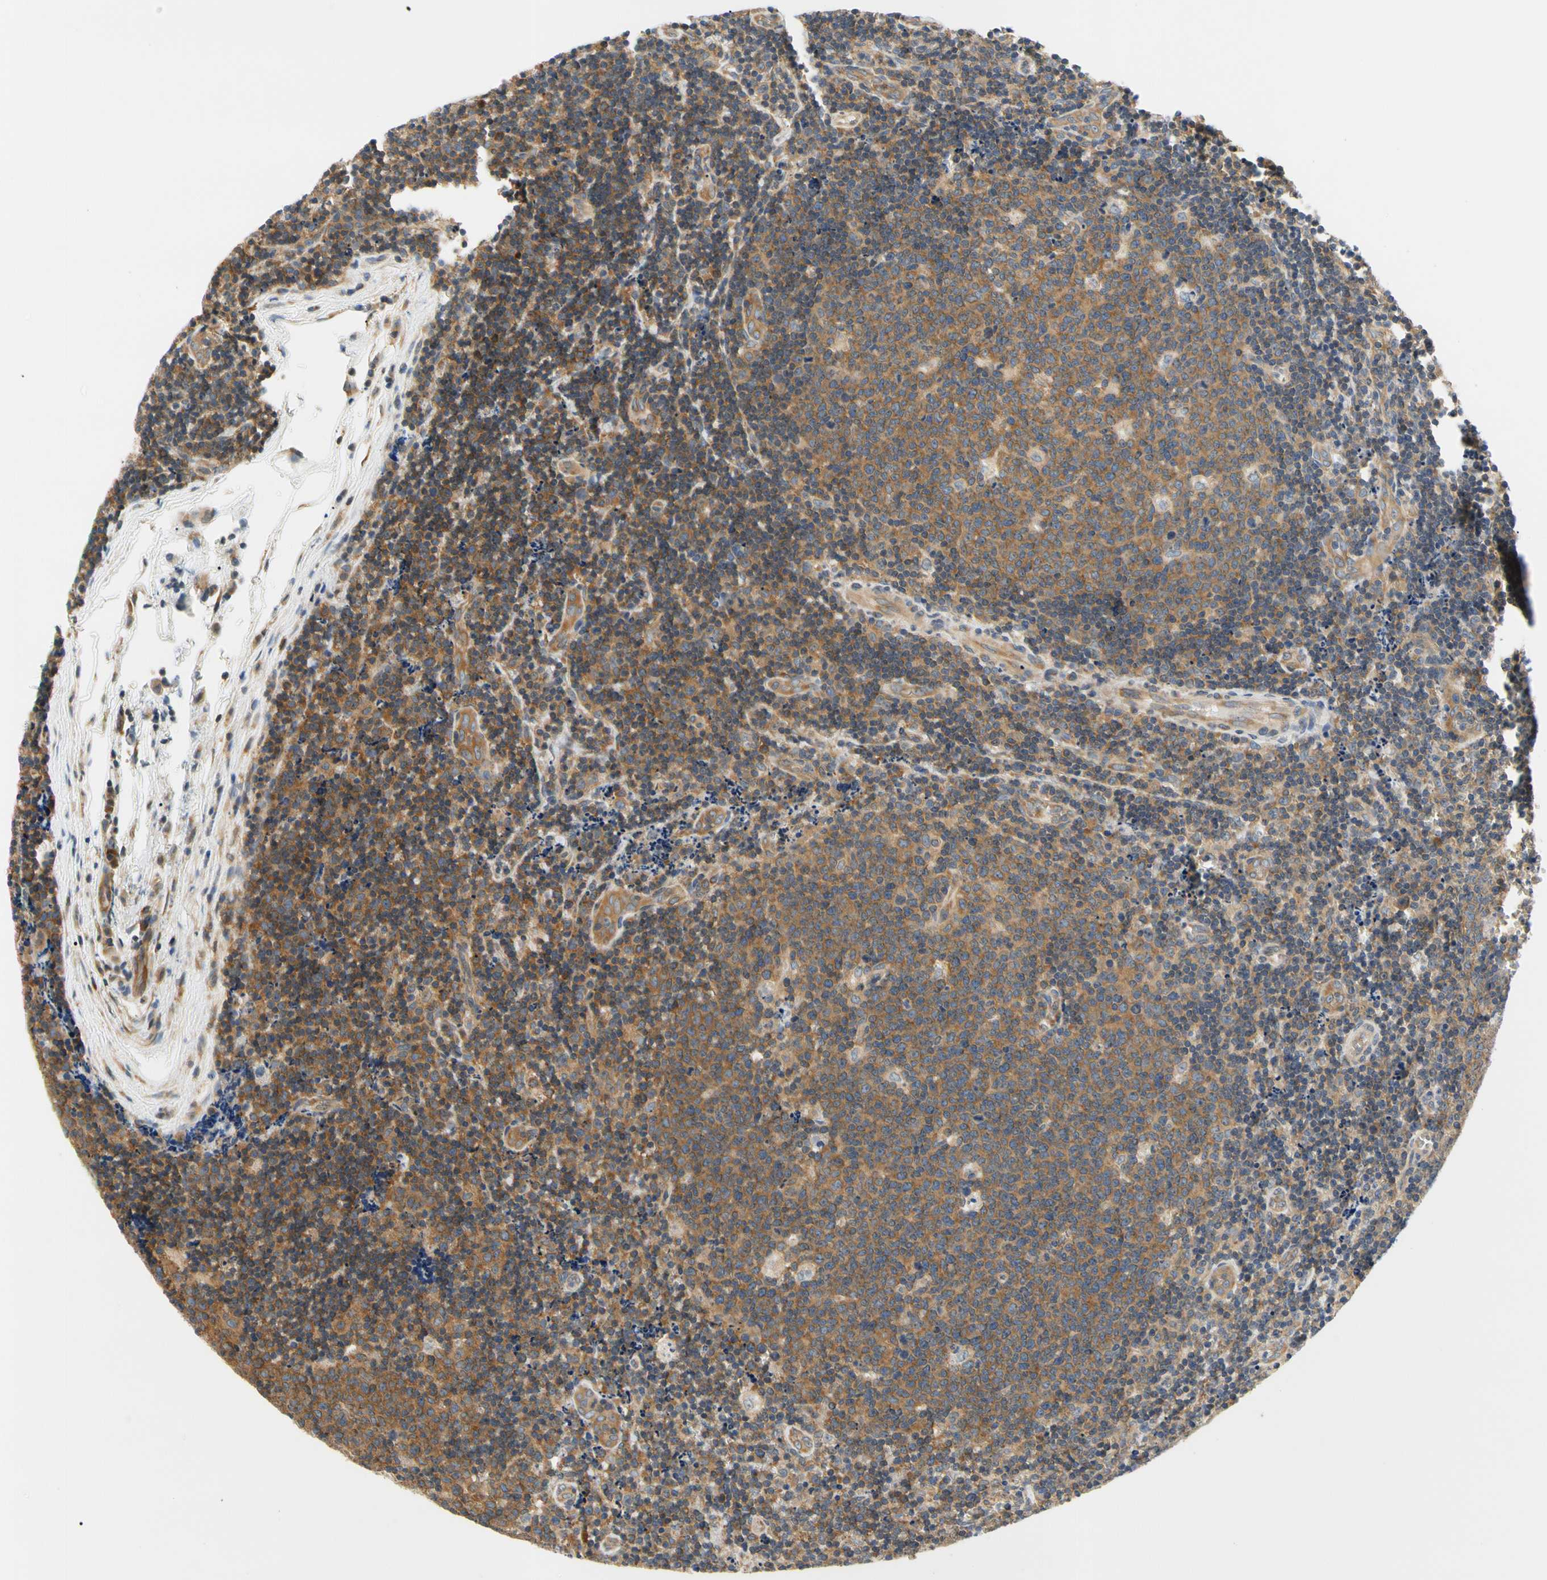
{"staining": {"intensity": "moderate", "quantity": ">75%", "location": "cytoplasmic/membranous"}, "tissue": "lymph node", "cell_type": "Germinal center cells", "image_type": "normal", "snomed": [{"axis": "morphology", "description": "Normal tissue, NOS"}, {"axis": "topography", "description": "Lymph node"}, {"axis": "topography", "description": "Salivary gland"}], "caption": "Immunohistochemical staining of benign lymph node demonstrates >75% levels of moderate cytoplasmic/membranous protein staining in about >75% of germinal center cells.", "gene": "LRRC47", "patient": {"sex": "male", "age": 8}}